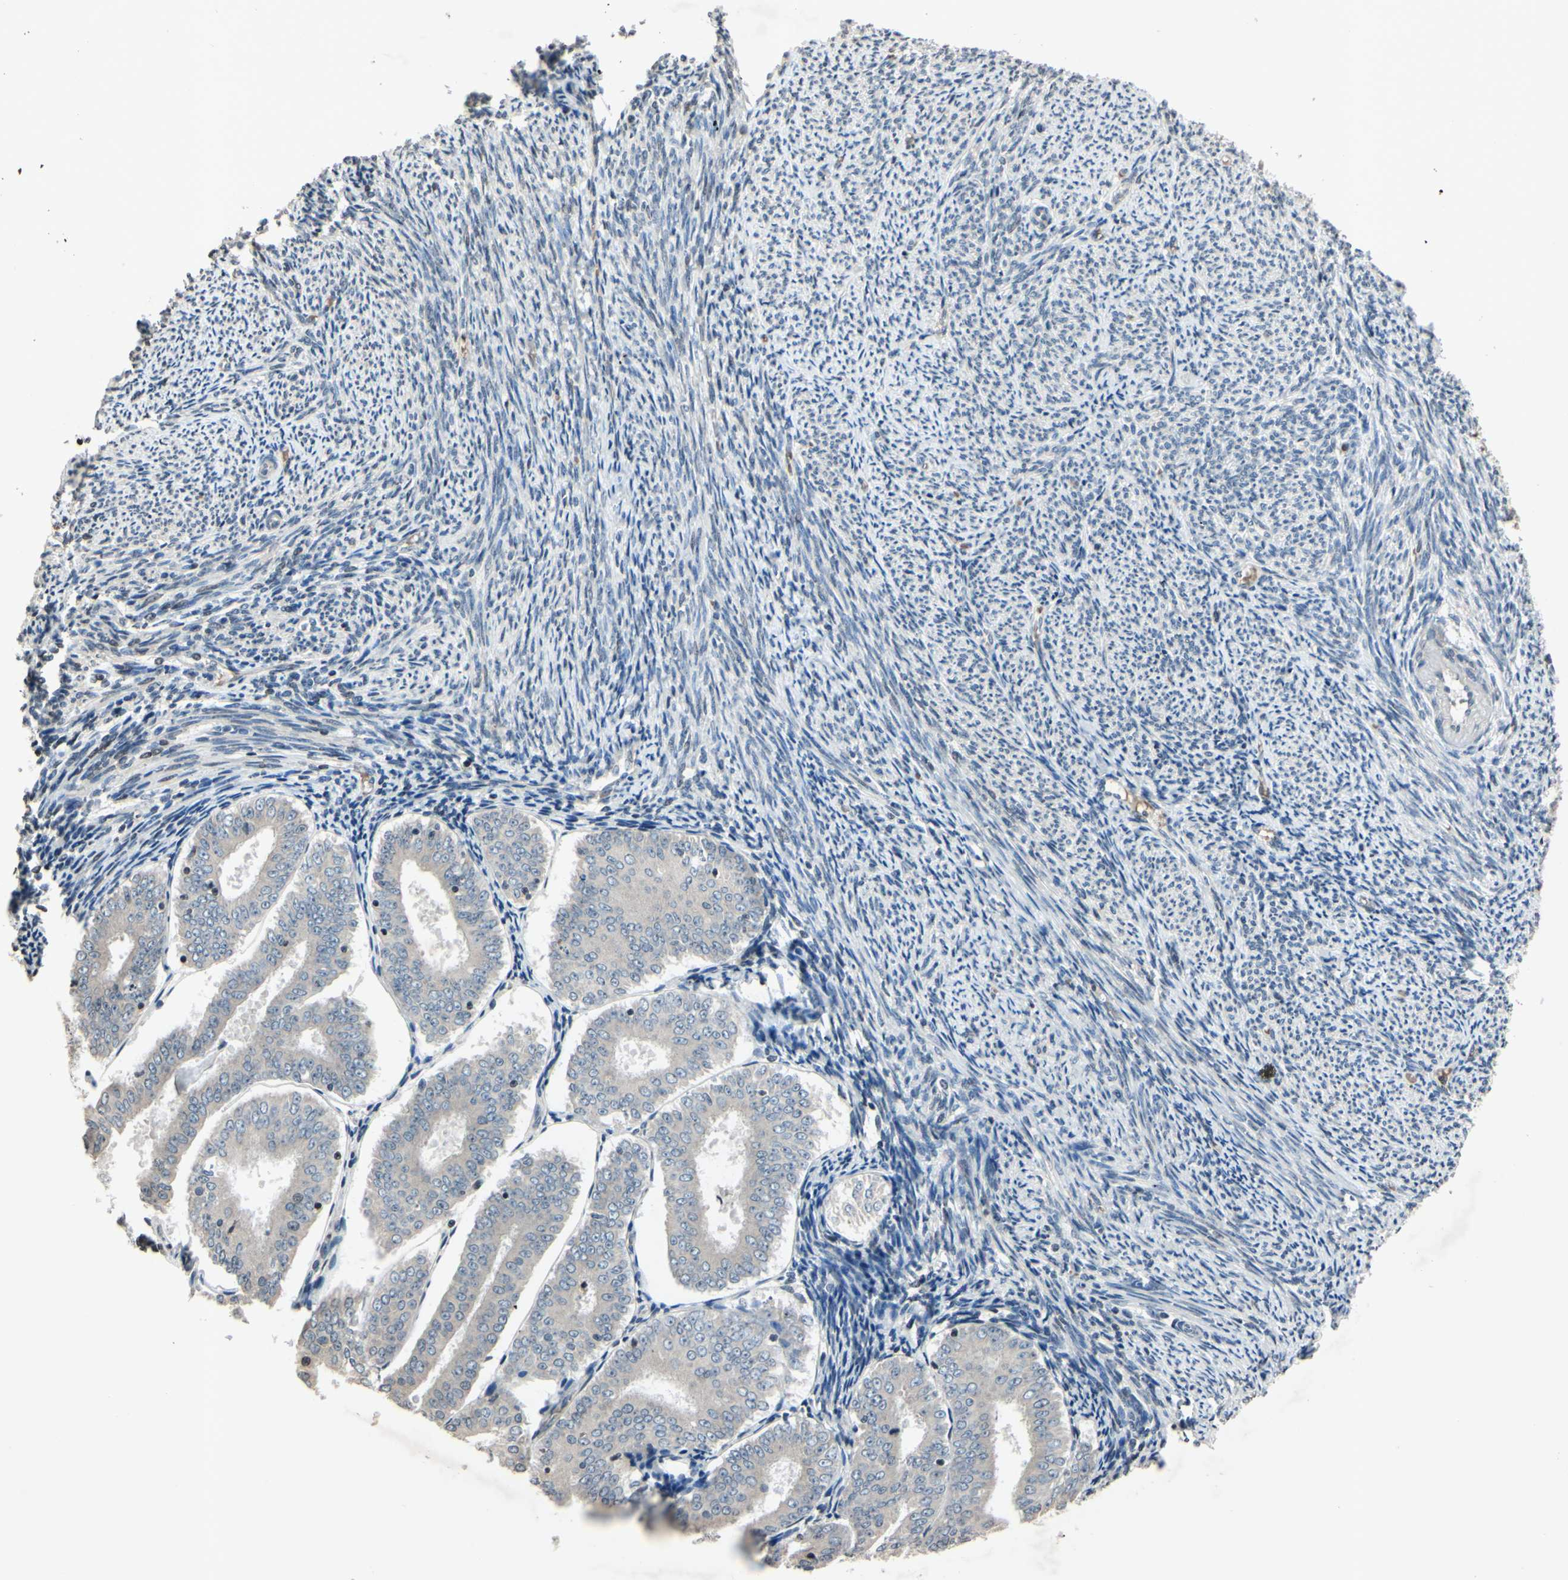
{"staining": {"intensity": "negative", "quantity": "none", "location": "none"}, "tissue": "endometrial cancer", "cell_type": "Tumor cells", "image_type": "cancer", "snomed": [{"axis": "morphology", "description": "Adenocarcinoma, NOS"}, {"axis": "topography", "description": "Endometrium"}], "caption": "DAB (3,3'-diaminobenzidine) immunohistochemical staining of endometrial cancer (adenocarcinoma) displays no significant positivity in tumor cells.", "gene": "ARG1", "patient": {"sex": "female", "age": 63}}